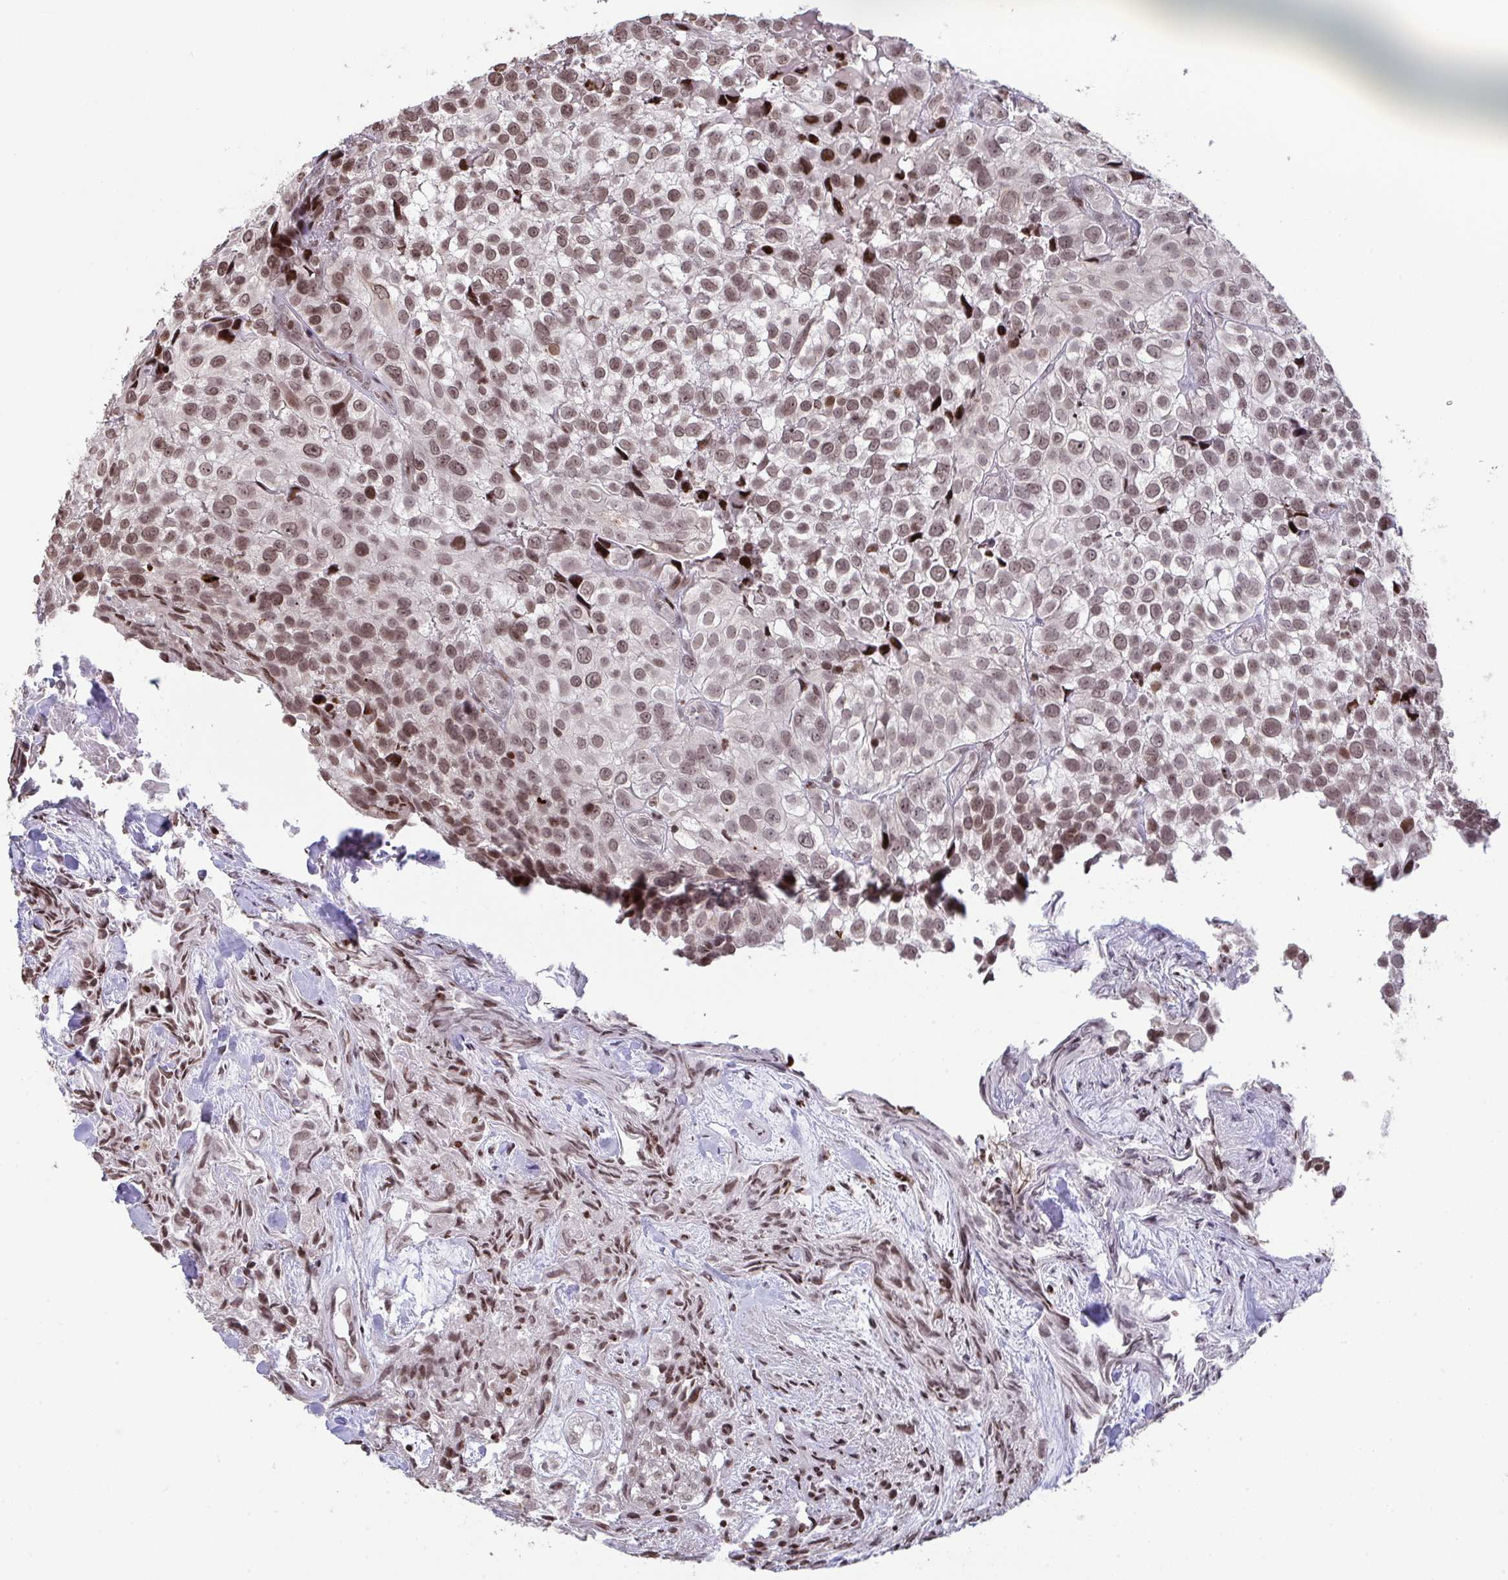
{"staining": {"intensity": "moderate", "quantity": ">75%", "location": "nuclear"}, "tissue": "urothelial cancer", "cell_type": "Tumor cells", "image_type": "cancer", "snomed": [{"axis": "morphology", "description": "Urothelial carcinoma, High grade"}, {"axis": "topography", "description": "Urinary bladder"}], "caption": "Moderate nuclear staining is seen in about >75% of tumor cells in urothelial cancer.", "gene": "NIP7", "patient": {"sex": "male", "age": 56}}